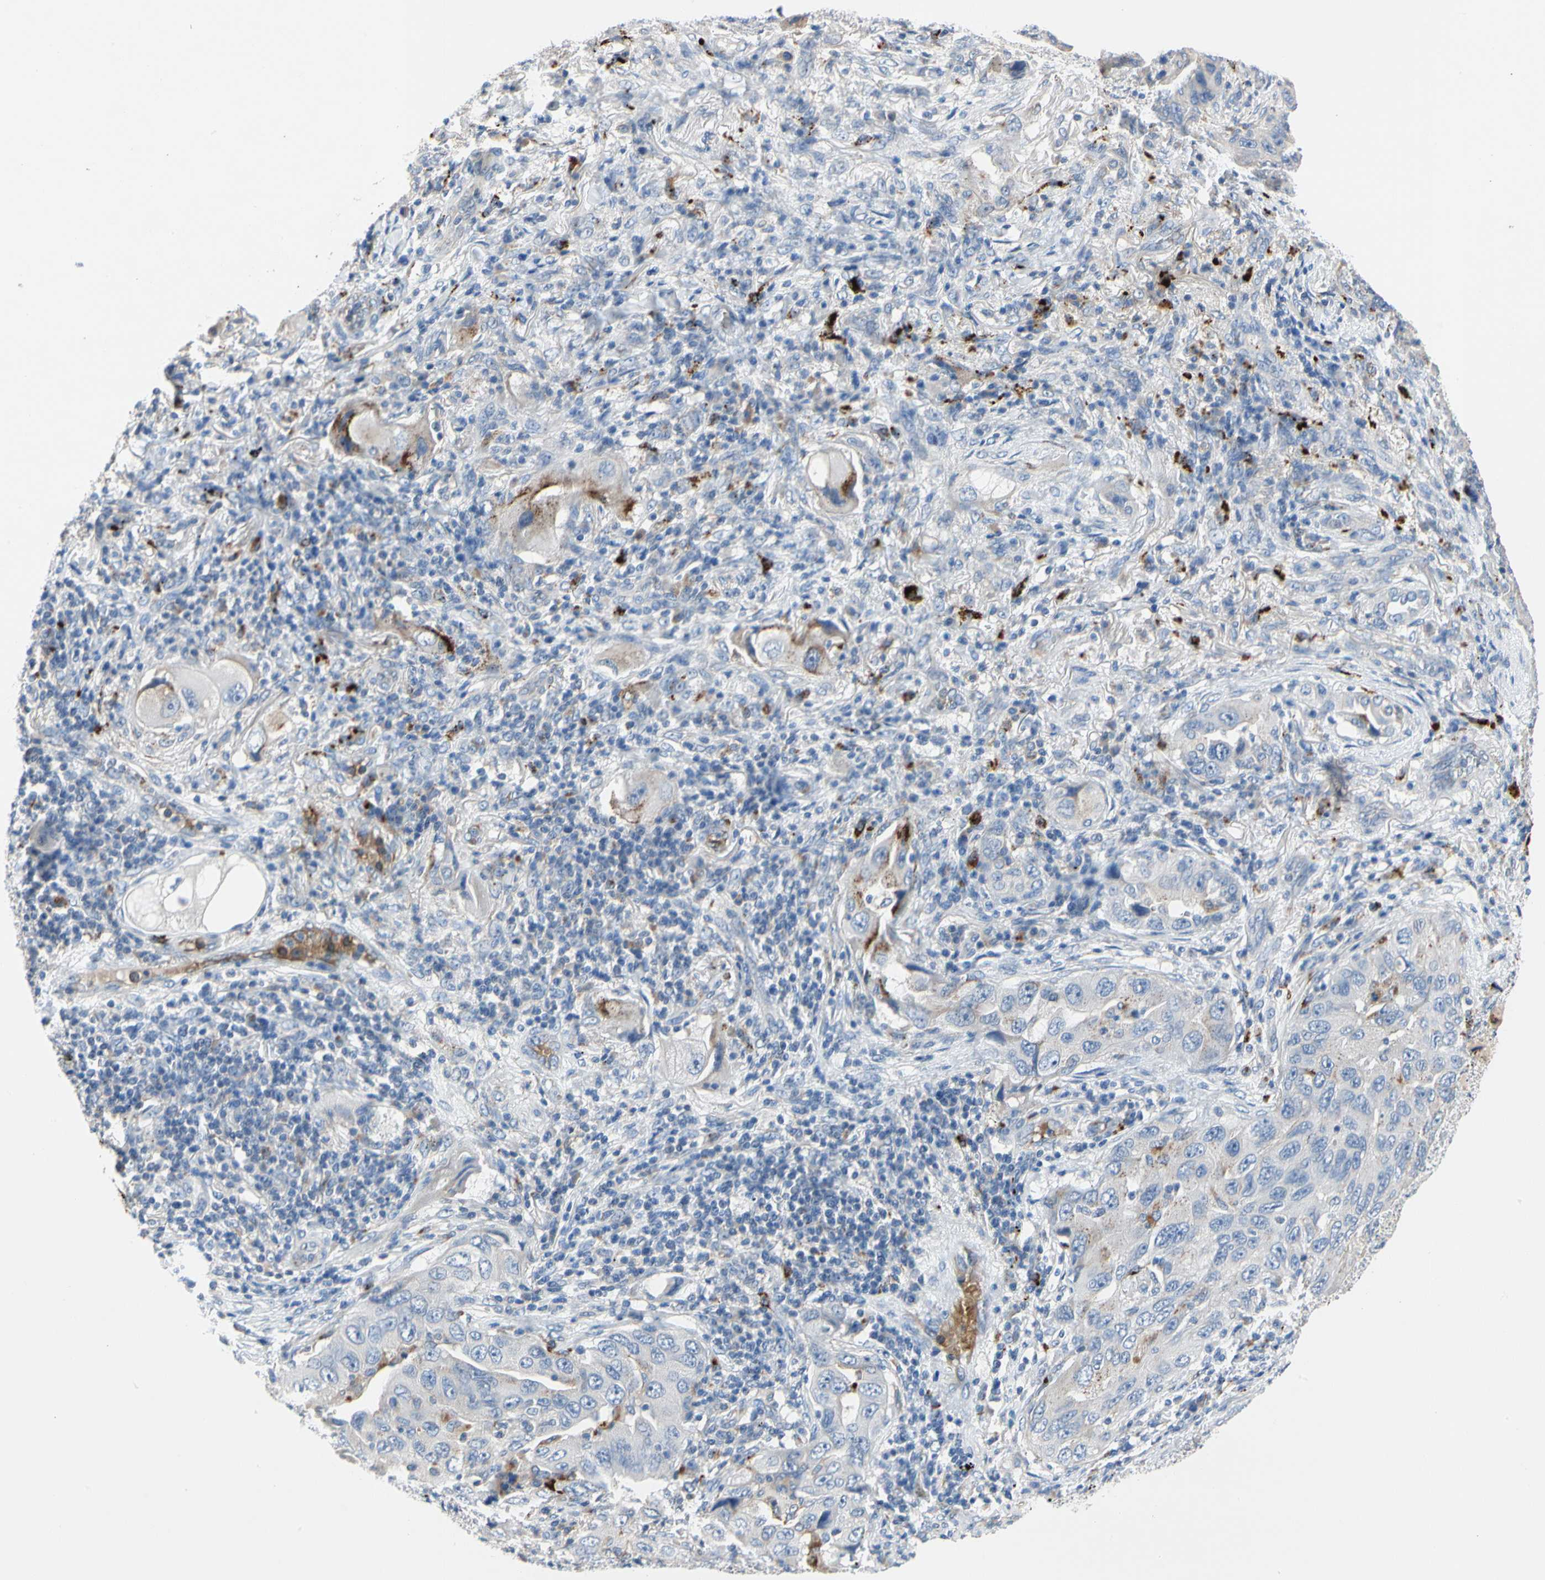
{"staining": {"intensity": "moderate", "quantity": "25%-75%", "location": "cytoplasmic/membranous"}, "tissue": "lung cancer", "cell_type": "Tumor cells", "image_type": "cancer", "snomed": [{"axis": "morphology", "description": "Adenocarcinoma, NOS"}, {"axis": "topography", "description": "Lung"}], "caption": "This image displays IHC staining of human lung adenocarcinoma, with medium moderate cytoplasmic/membranous staining in about 25%-75% of tumor cells.", "gene": "RETSAT", "patient": {"sex": "female", "age": 65}}